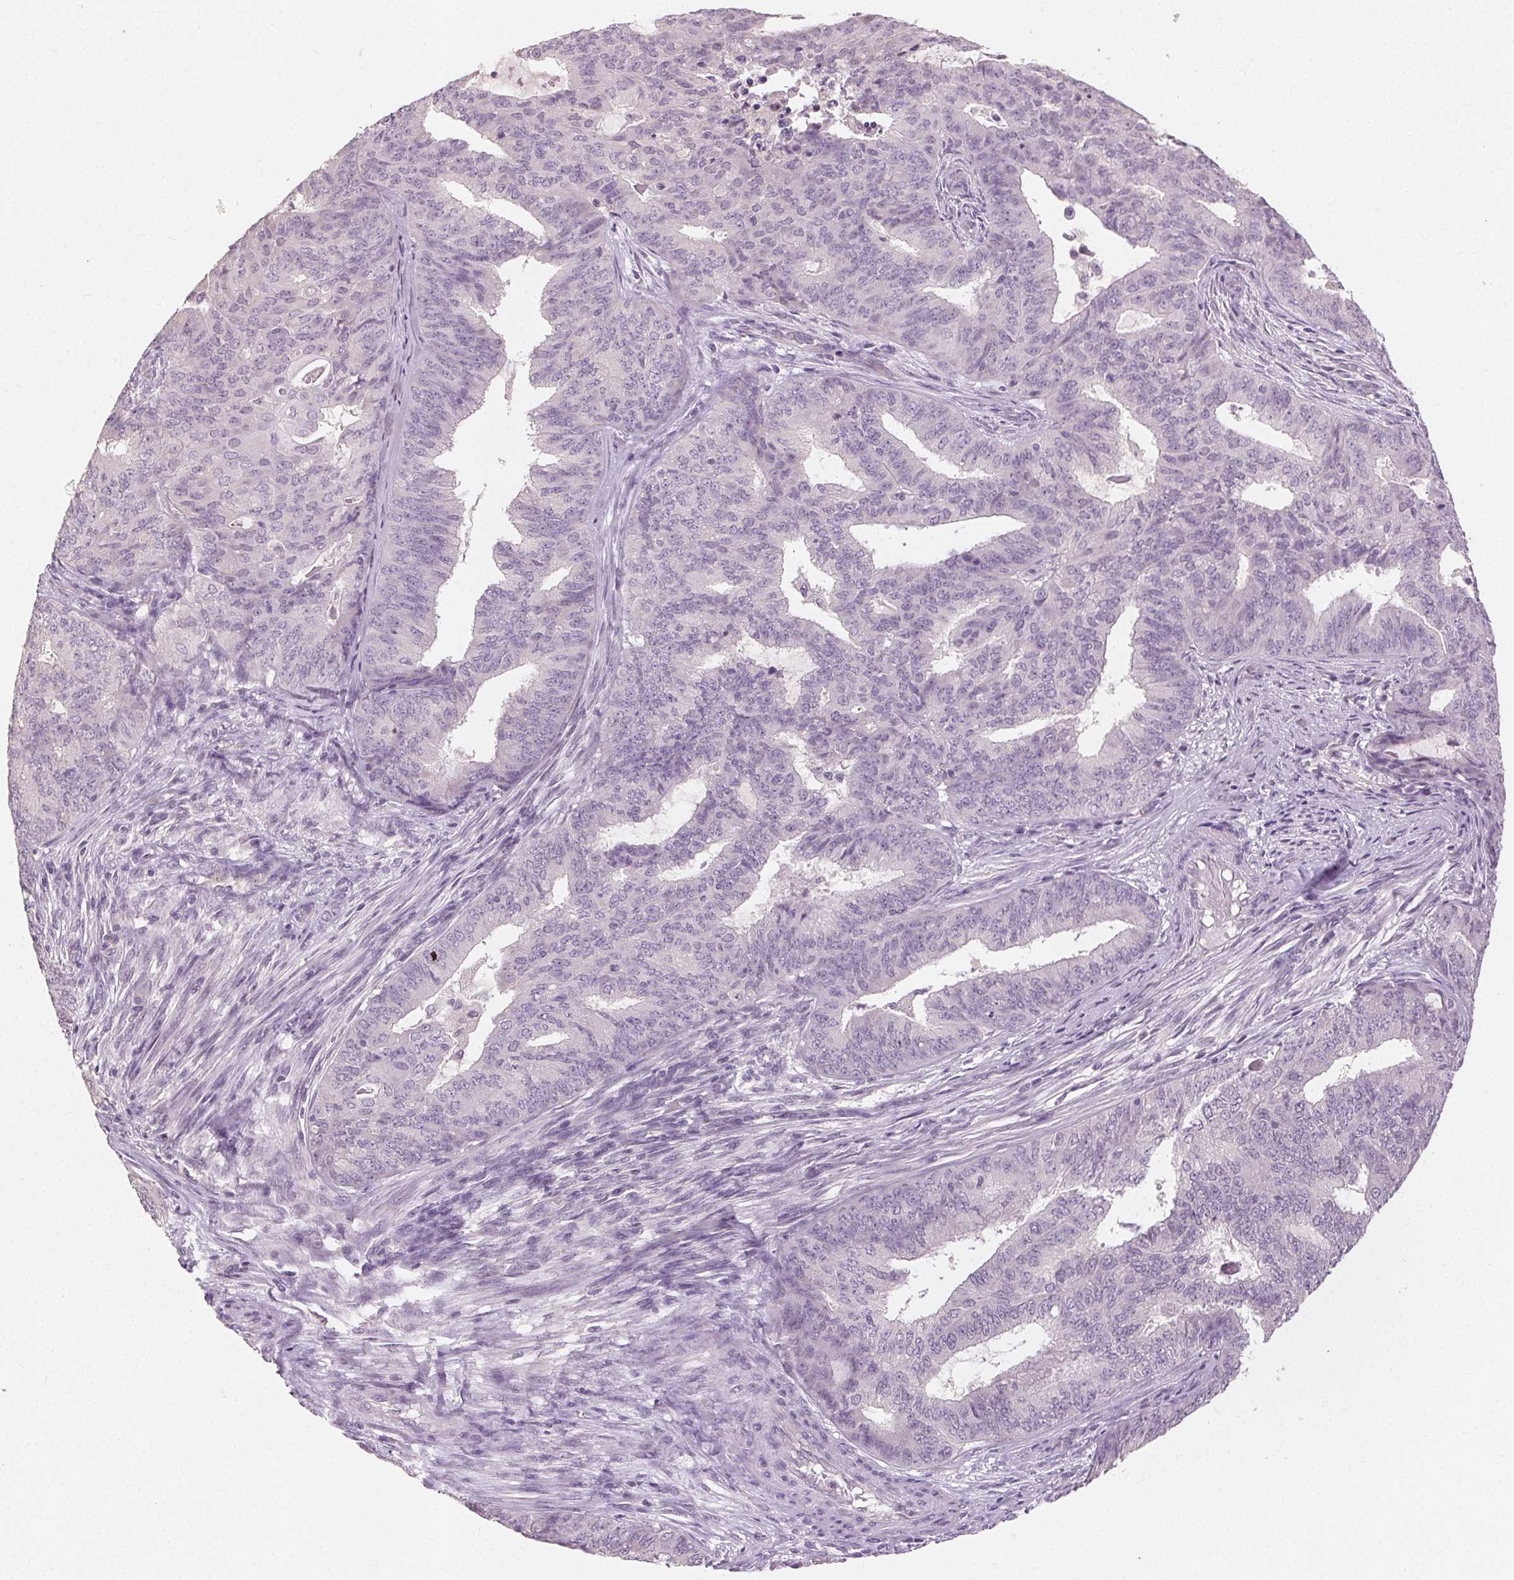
{"staining": {"intensity": "negative", "quantity": "none", "location": "none"}, "tissue": "endometrial cancer", "cell_type": "Tumor cells", "image_type": "cancer", "snomed": [{"axis": "morphology", "description": "Adenocarcinoma, NOS"}, {"axis": "topography", "description": "Endometrium"}], "caption": "There is no significant staining in tumor cells of adenocarcinoma (endometrial). Nuclei are stained in blue.", "gene": "CLTRN", "patient": {"sex": "female", "age": 62}}